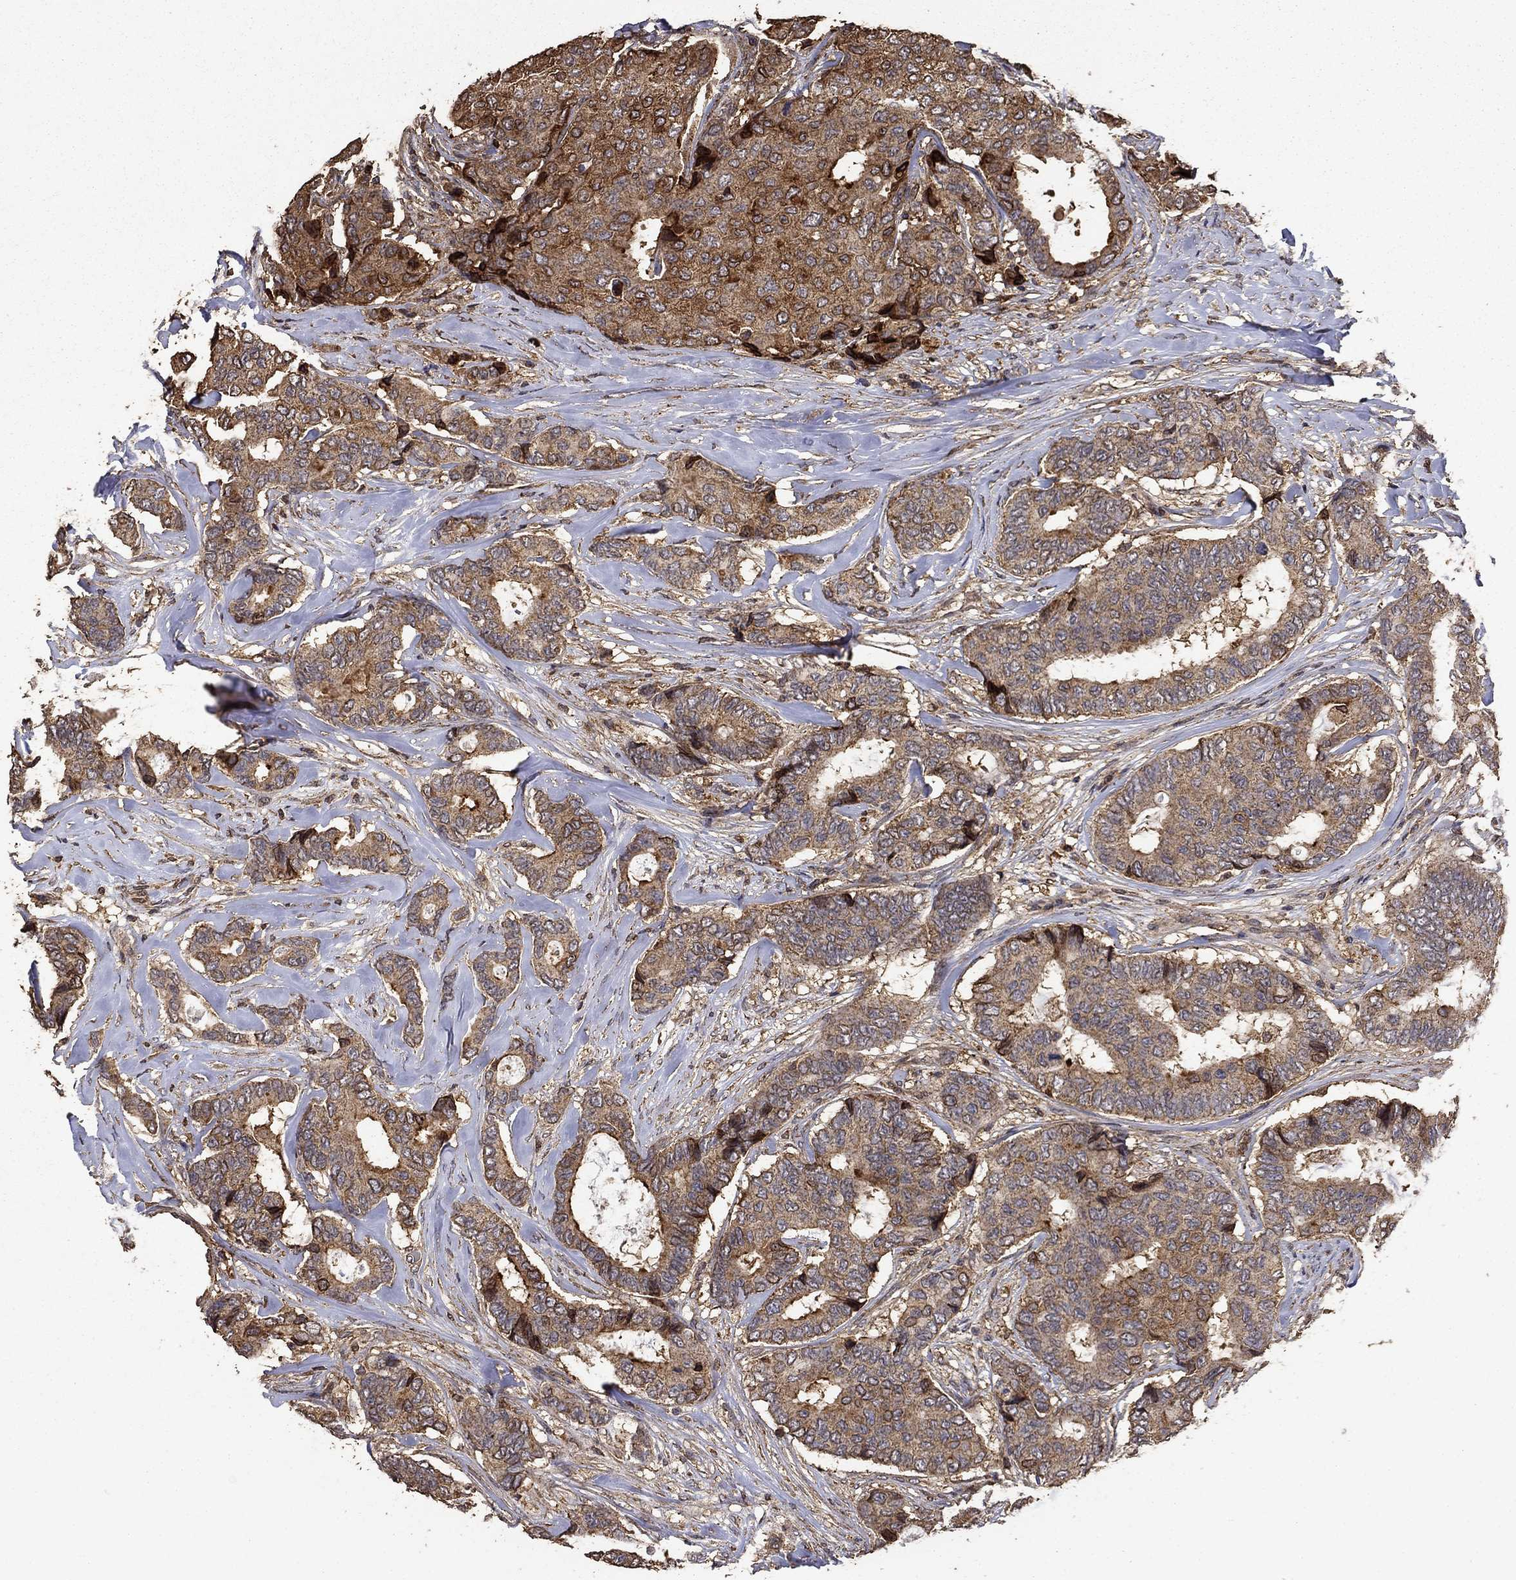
{"staining": {"intensity": "moderate", "quantity": ">75%", "location": "cytoplasmic/membranous"}, "tissue": "breast cancer", "cell_type": "Tumor cells", "image_type": "cancer", "snomed": [{"axis": "morphology", "description": "Duct carcinoma"}, {"axis": "topography", "description": "Breast"}], "caption": "Brown immunohistochemical staining in human breast cancer (intraductal carcinoma) displays moderate cytoplasmic/membranous staining in approximately >75% of tumor cells. (Stains: DAB (3,3'-diaminobenzidine) in brown, nuclei in blue, Microscopy: brightfield microscopy at high magnification).", "gene": "IFRD1", "patient": {"sex": "female", "age": 75}}